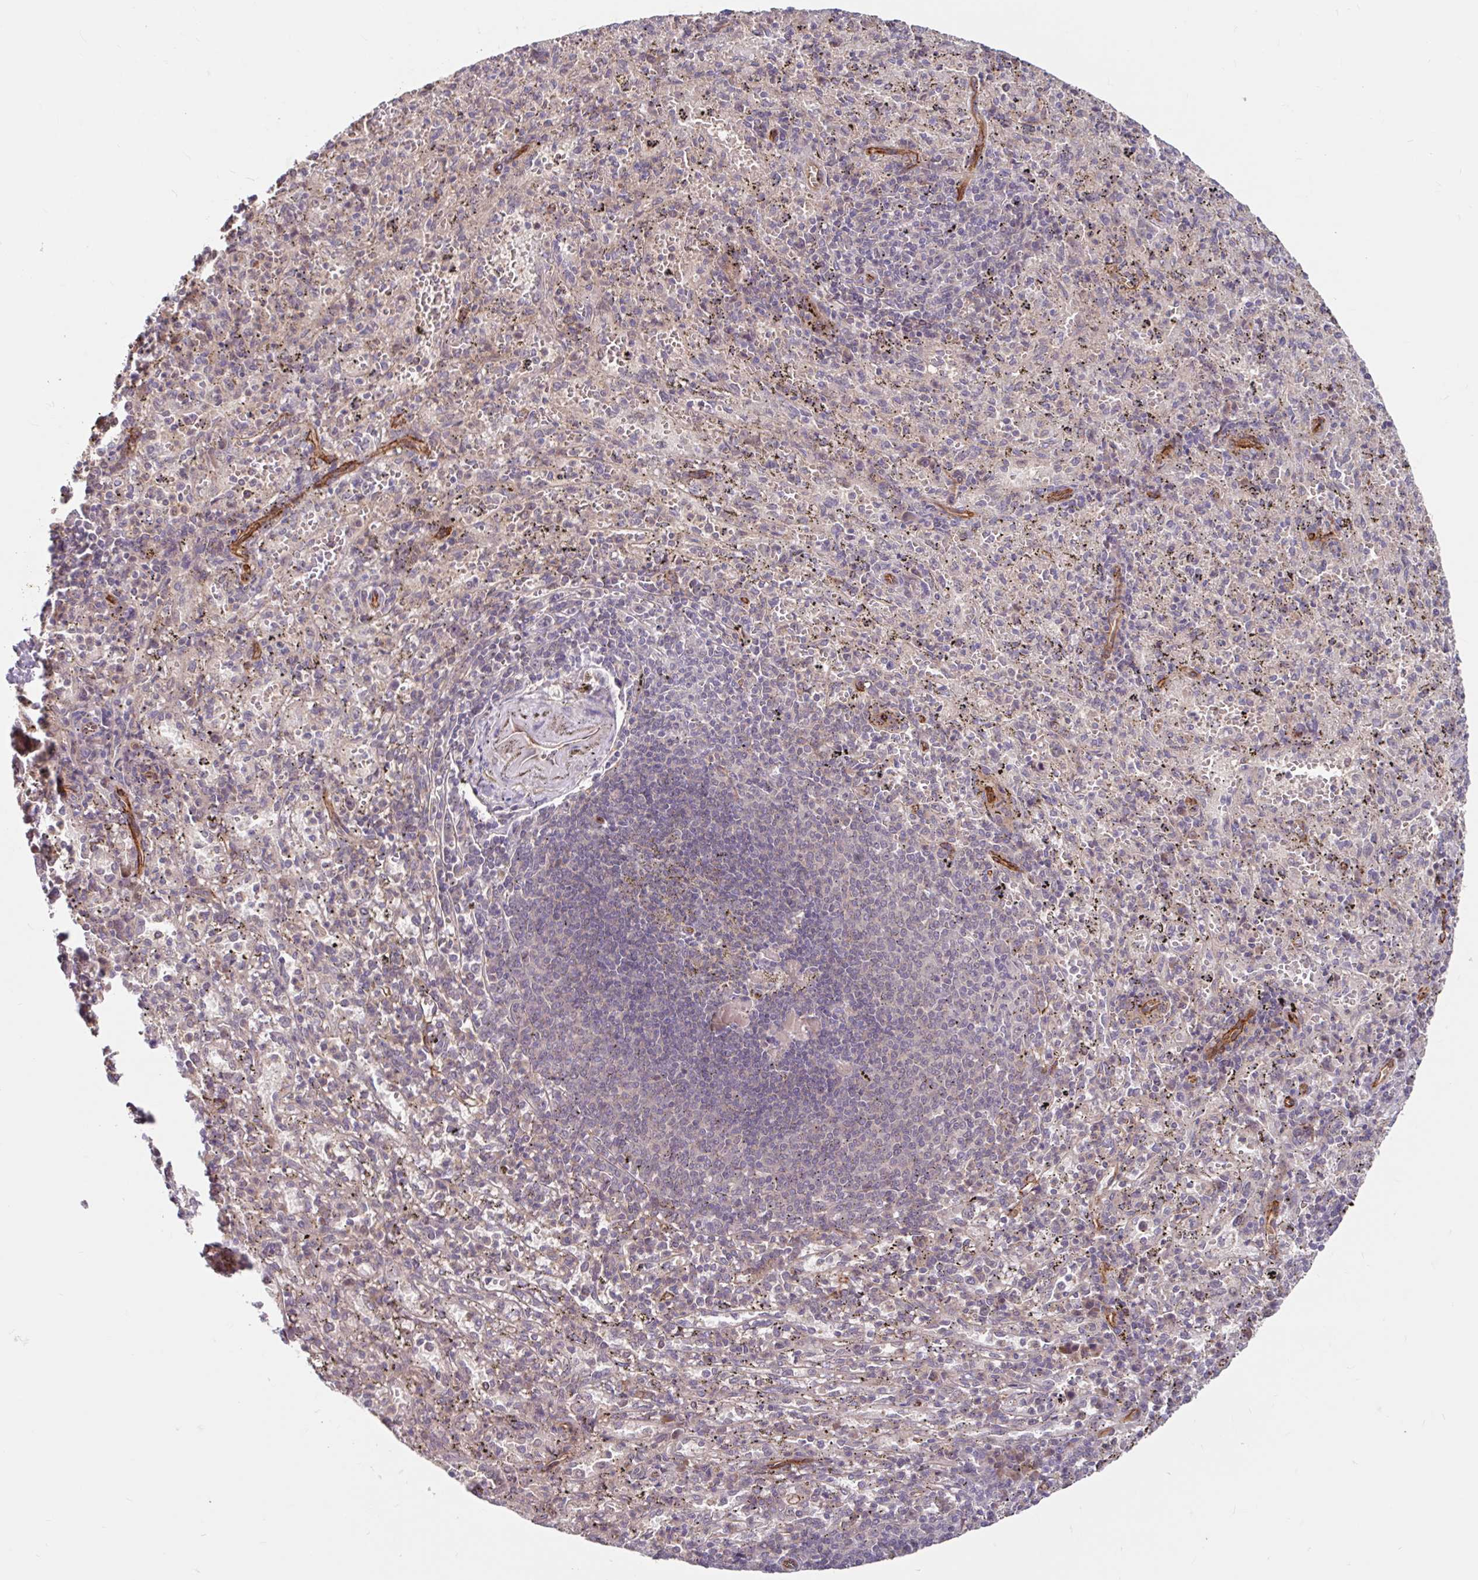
{"staining": {"intensity": "negative", "quantity": "none", "location": "none"}, "tissue": "spleen", "cell_type": "Cells in red pulp", "image_type": "normal", "snomed": [{"axis": "morphology", "description": "Normal tissue, NOS"}, {"axis": "topography", "description": "Spleen"}], "caption": "This image is of benign spleen stained with IHC to label a protein in brown with the nuclei are counter-stained blue. There is no staining in cells in red pulp. Nuclei are stained in blue.", "gene": "STYXL1", "patient": {"sex": "male", "age": 57}}